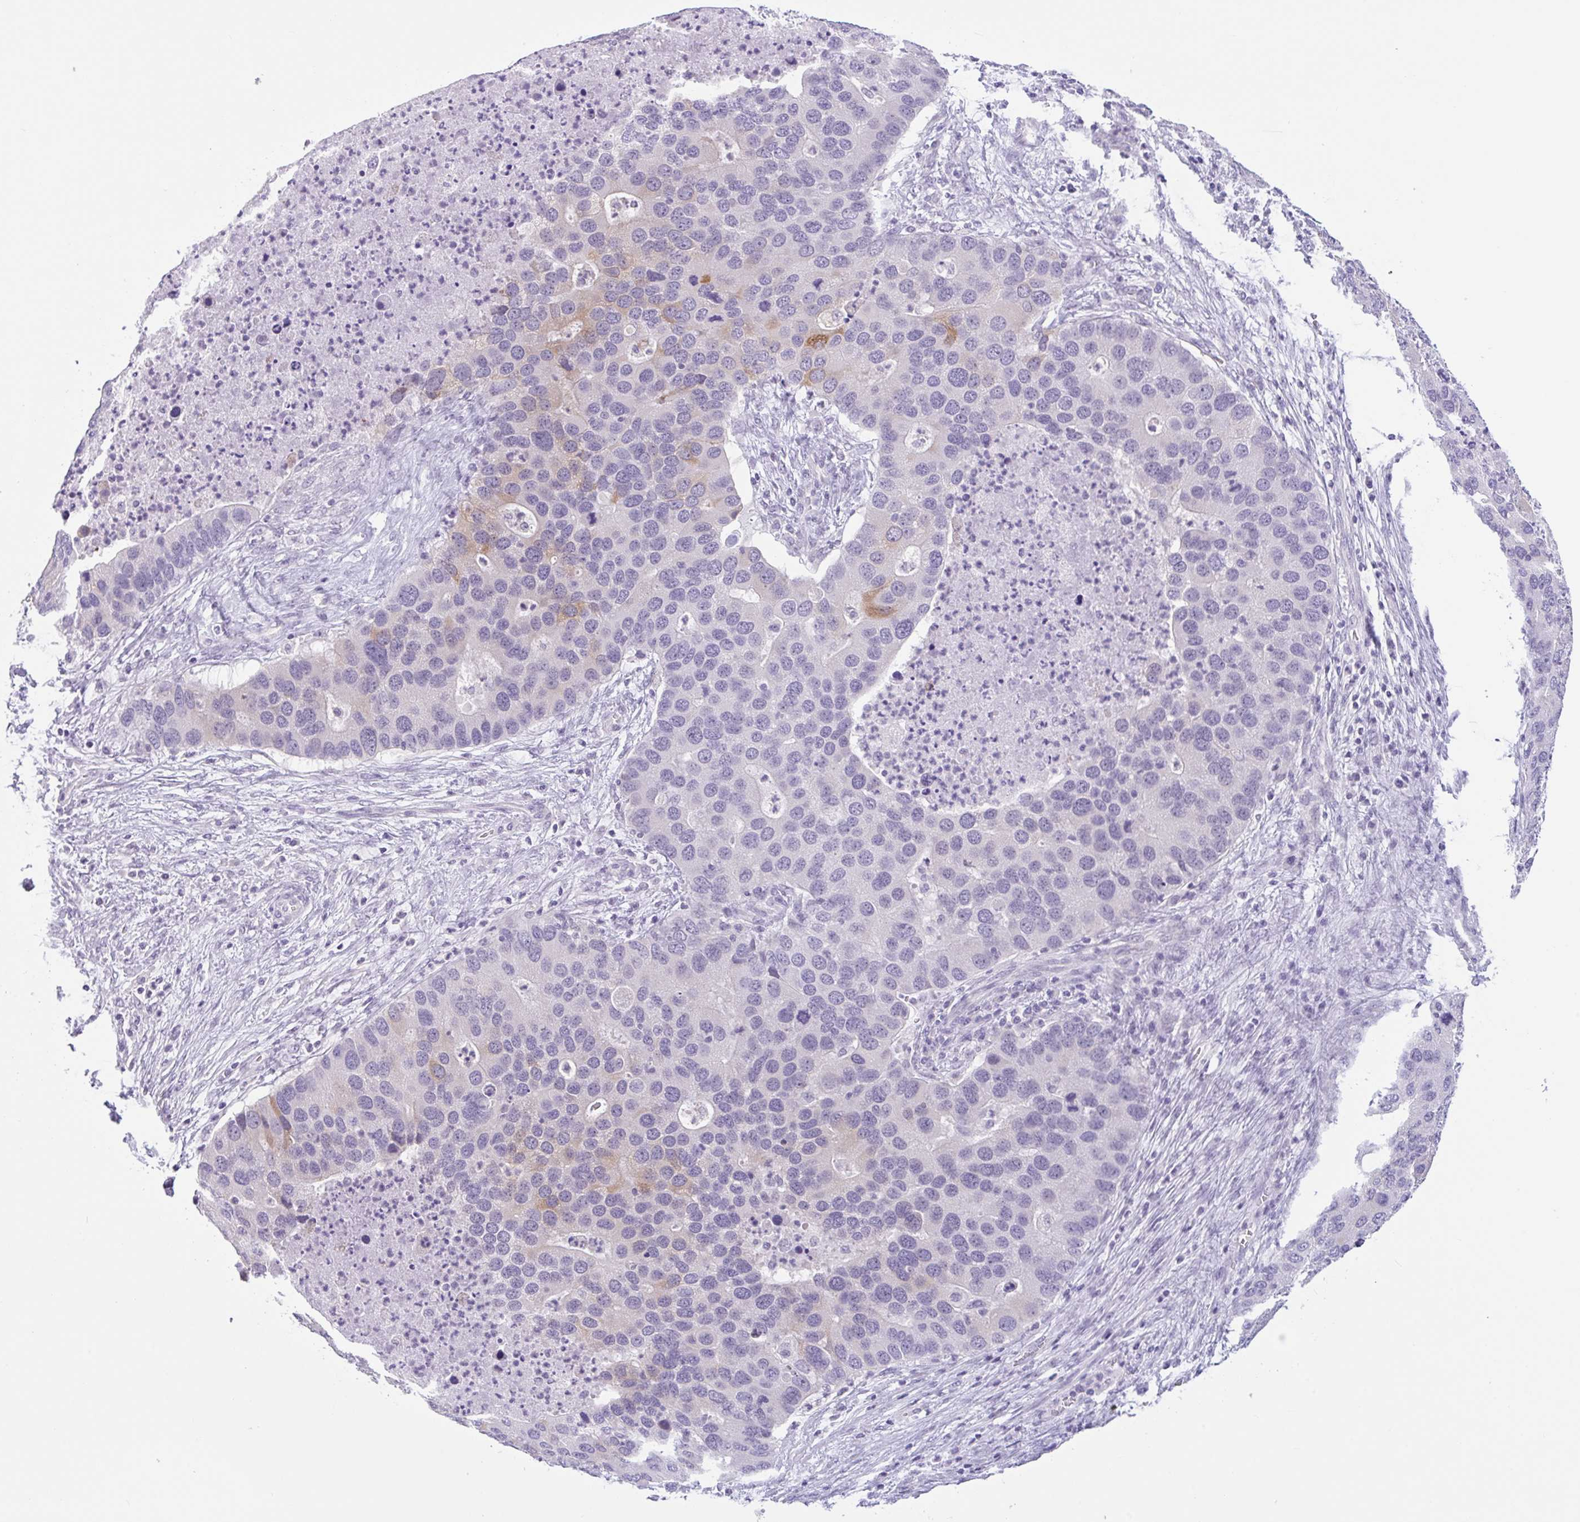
{"staining": {"intensity": "moderate", "quantity": "<25%", "location": "cytoplasmic/membranous"}, "tissue": "lung cancer", "cell_type": "Tumor cells", "image_type": "cancer", "snomed": [{"axis": "morphology", "description": "Aneuploidy"}, {"axis": "morphology", "description": "Adenocarcinoma, NOS"}, {"axis": "topography", "description": "Lymph node"}, {"axis": "topography", "description": "Lung"}], "caption": "Immunohistochemical staining of lung cancer (adenocarcinoma) shows low levels of moderate cytoplasmic/membranous protein expression in about <25% of tumor cells.", "gene": "CTSE", "patient": {"sex": "female", "age": 74}}